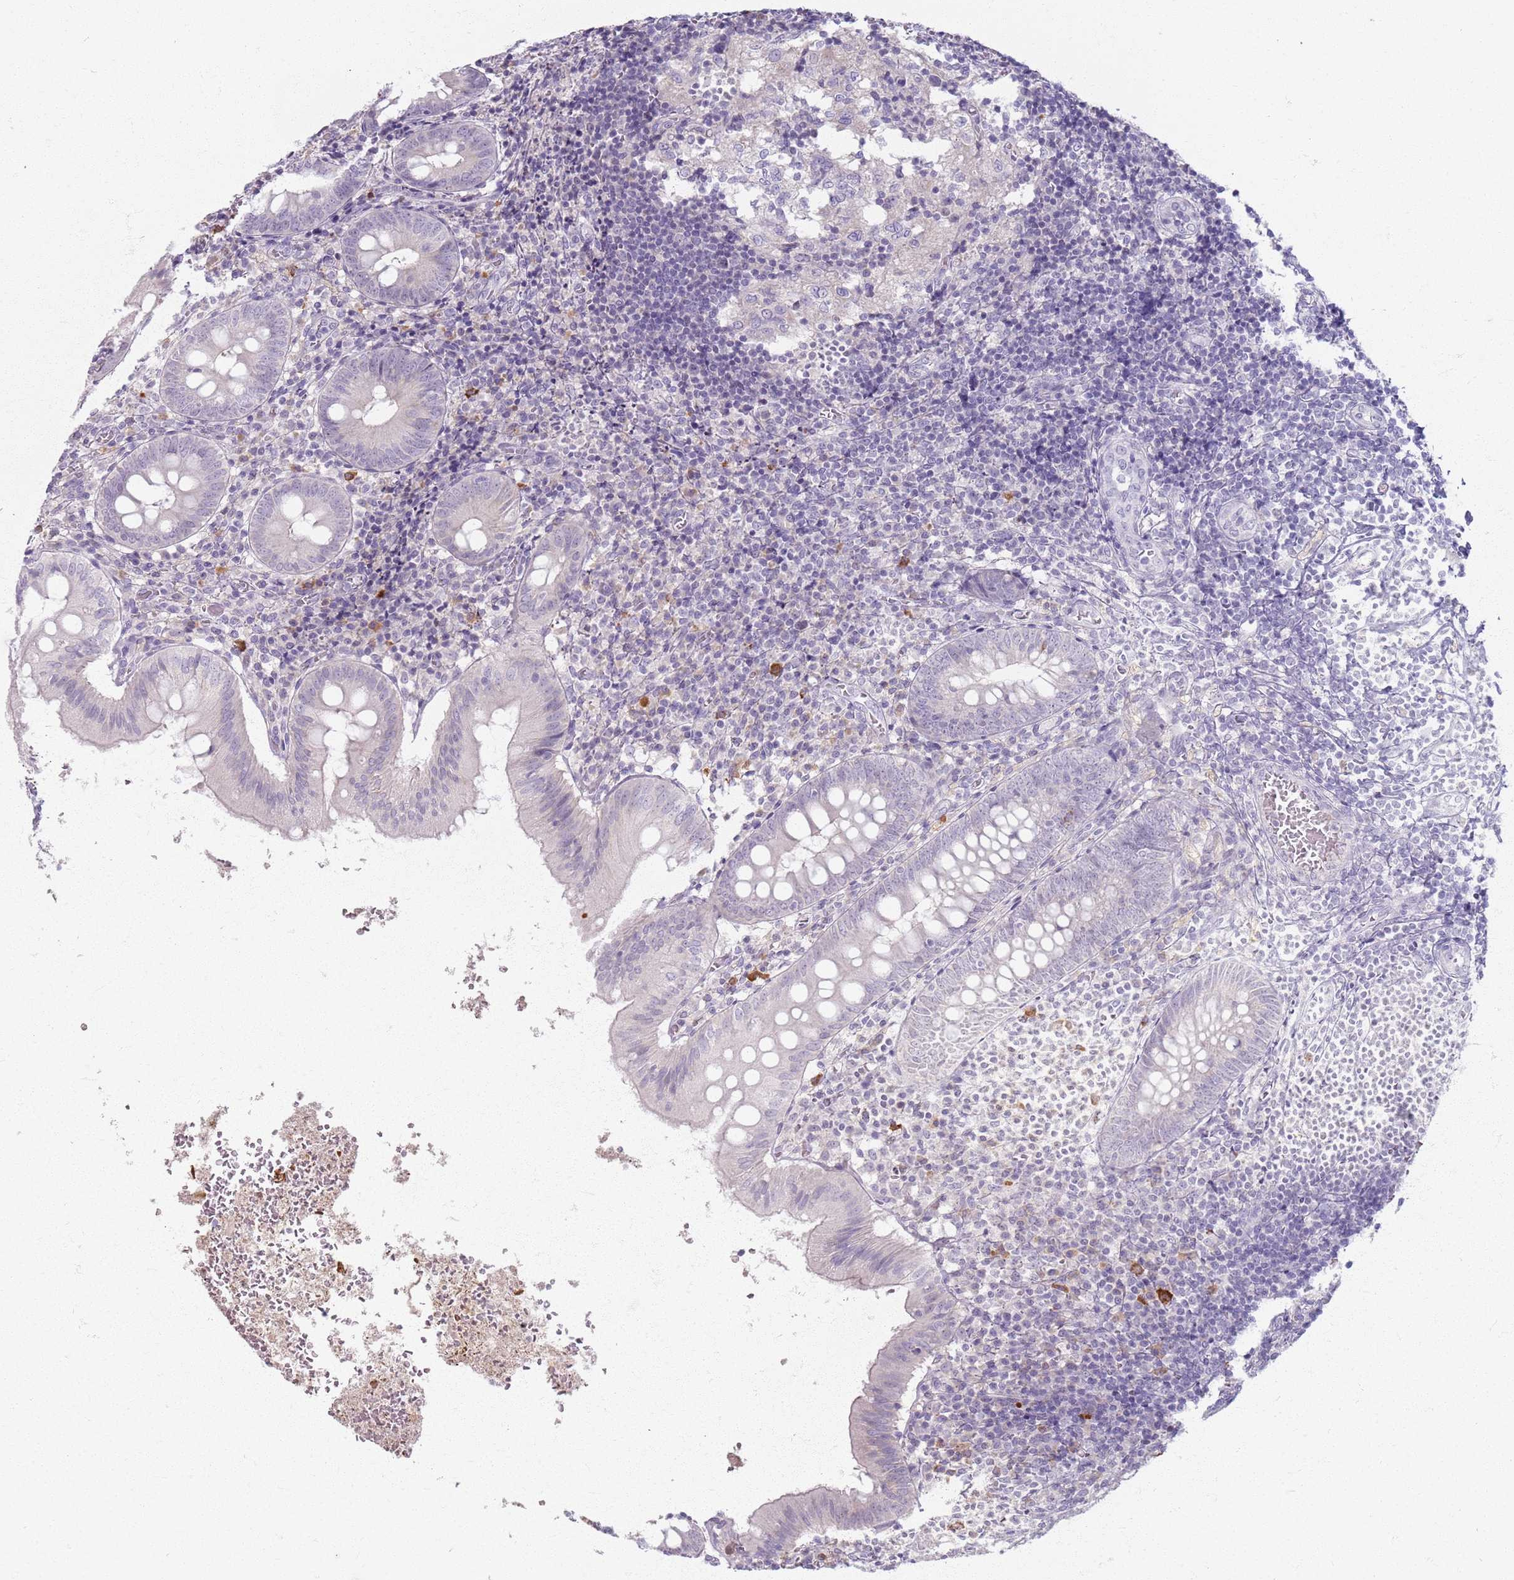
{"staining": {"intensity": "negative", "quantity": "none", "location": "none"}, "tissue": "appendix", "cell_type": "Glandular cells", "image_type": "normal", "snomed": [{"axis": "morphology", "description": "Normal tissue, NOS"}, {"axis": "topography", "description": "Appendix"}], "caption": "This micrograph is of unremarkable appendix stained with IHC to label a protein in brown with the nuclei are counter-stained blue. There is no expression in glandular cells. (DAB IHC visualized using brightfield microscopy, high magnification).", "gene": "CRIPT", "patient": {"sex": "male", "age": 8}}